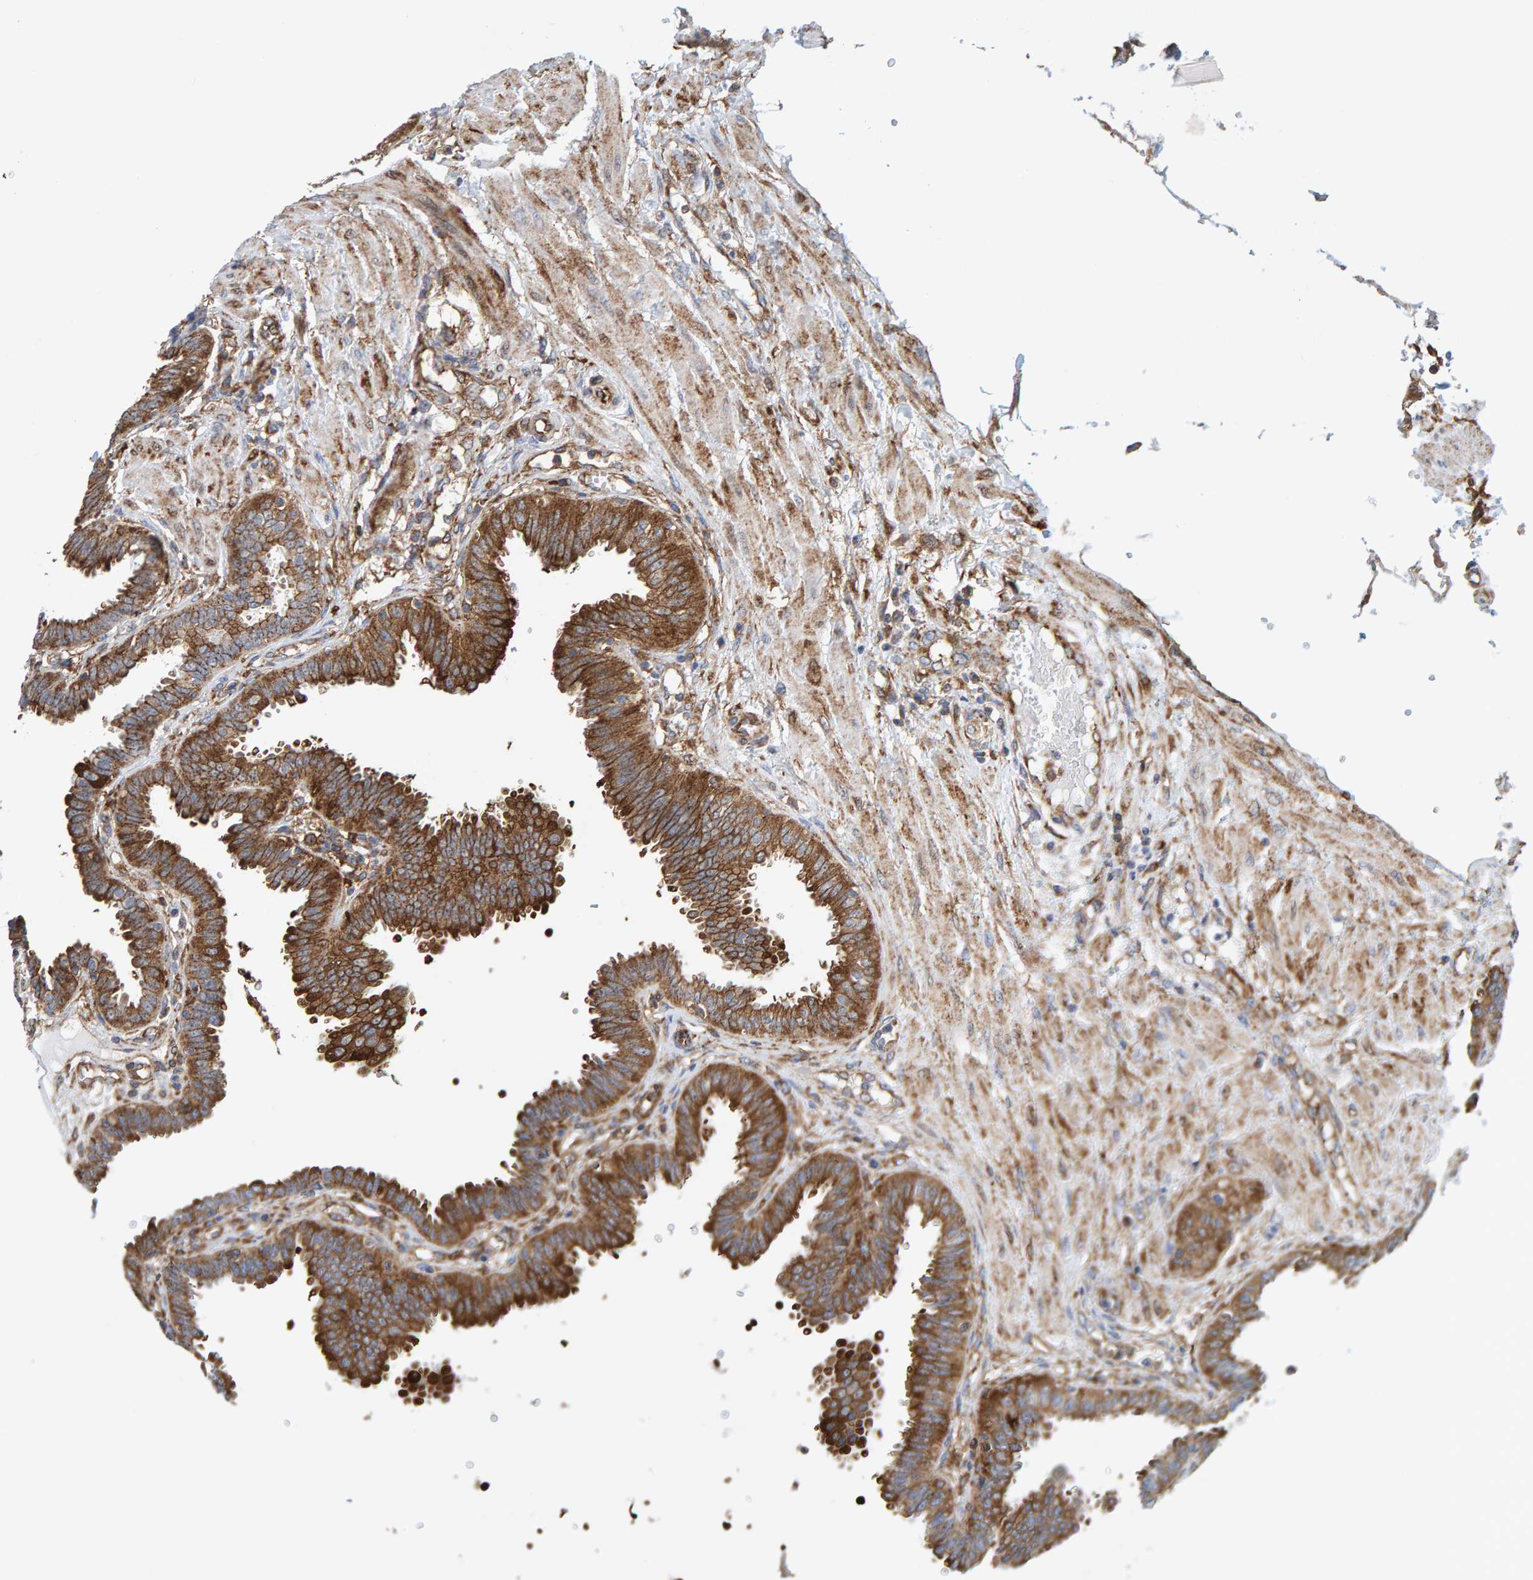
{"staining": {"intensity": "strong", "quantity": "25%-75%", "location": "cytoplasmic/membranous"}, "tissue": "fallopian tube", "cell_type": "Glandular cells", "image_type": "normal", "snomed": [{"axis": "morphology", "description": "Normal tissue, NOS"}, {"axis": "topography", "description": "Fallopian tube"}], "caption": "IHC image of benign human fallopian tube stained for a protein (brown), which demonstrates high levels of strong cytoplasmic/membranous positivity in approximately 25%-75% of glandular cells.", "gene": "MVP", "patient": {"sex": "female", "age": 32}}